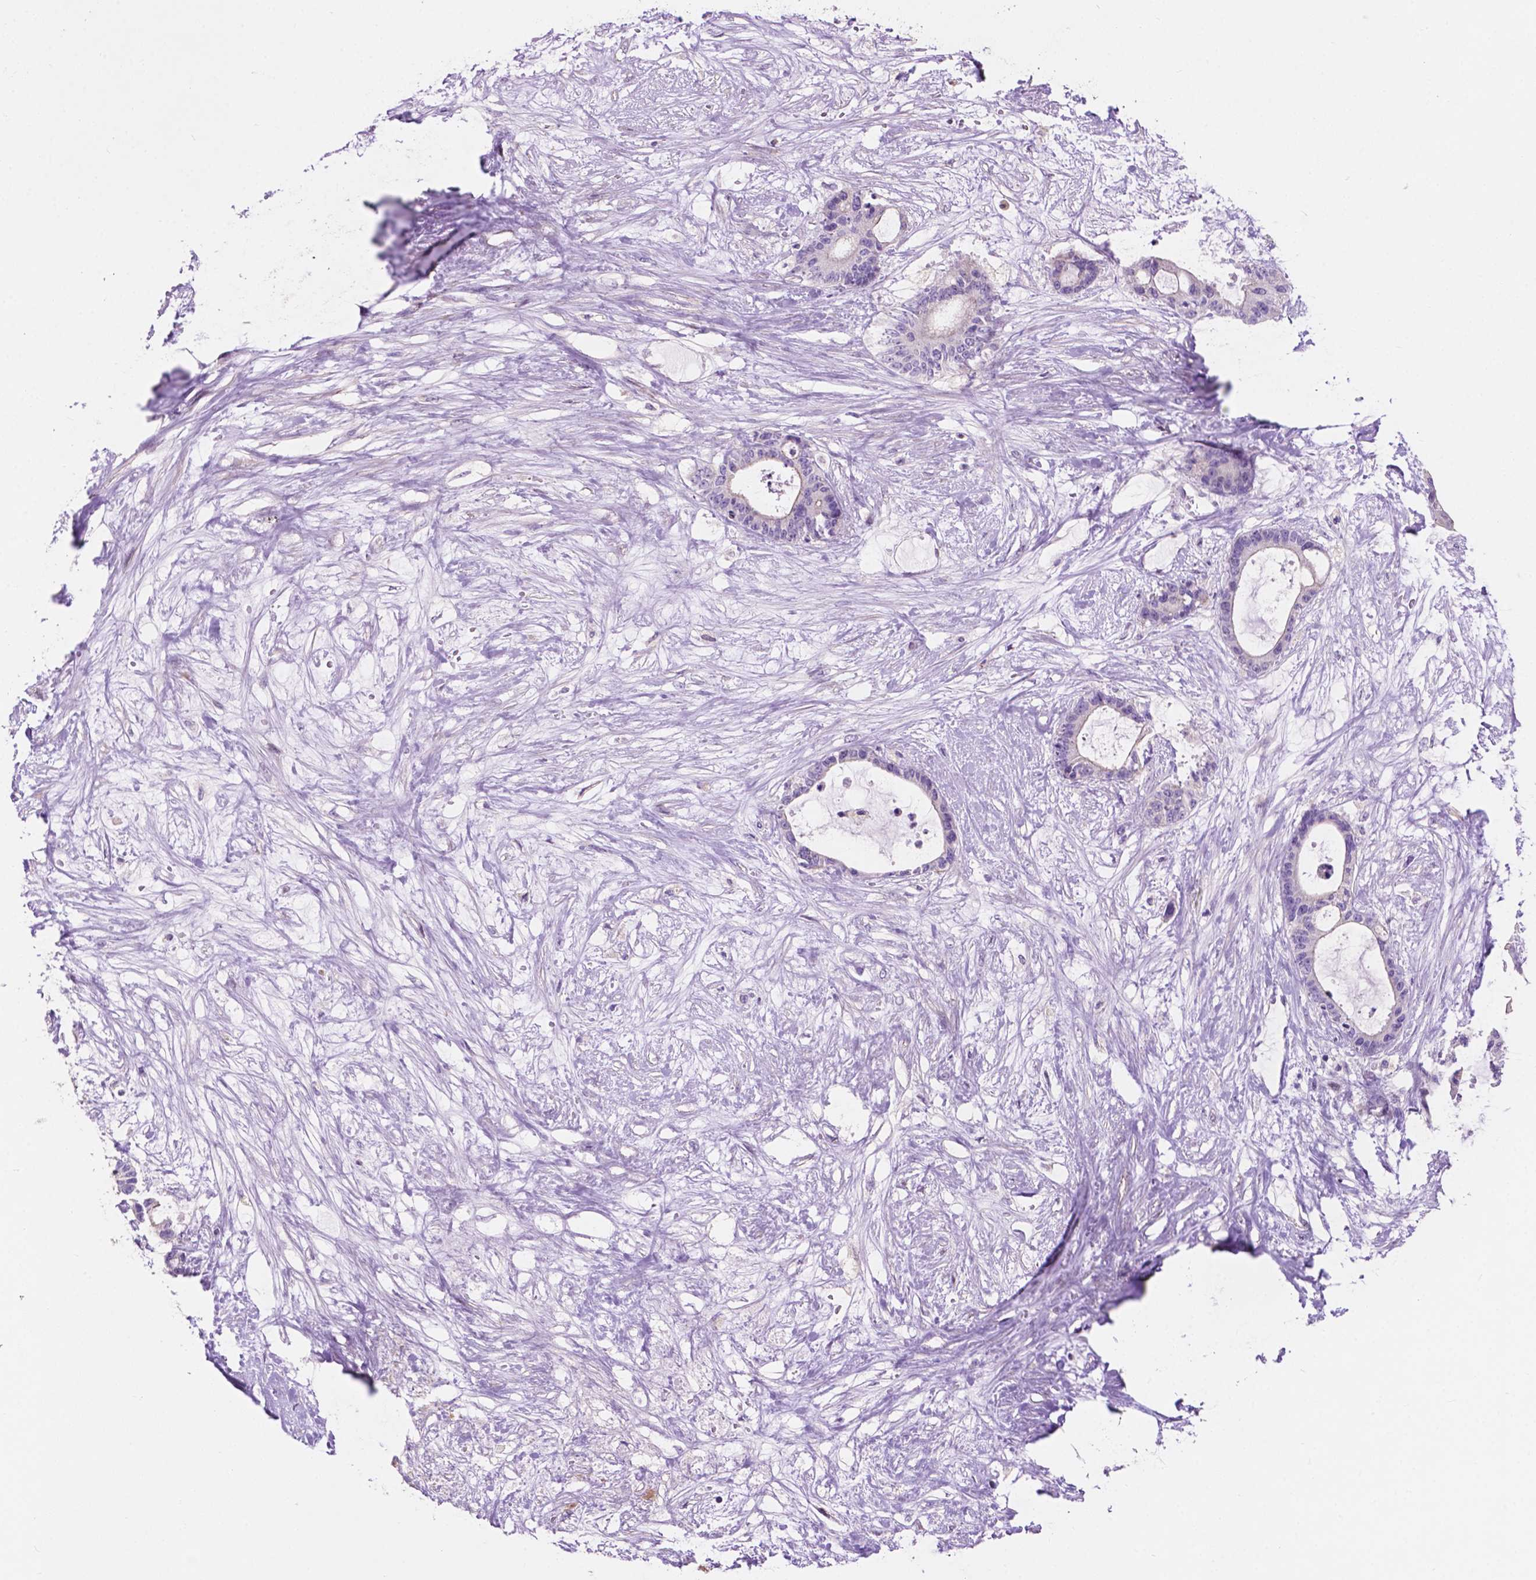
{"staining": {"intensity": "negative", "quantity": "none", "location": "none"}, "tissue": "liver cancer", "cell_type": "Tumor cells", "image_type": "cancer", "snomed": [{"axis": "morphology", "description": "Normal tissue, NOS"}, {"axis": "morphology", "description": "Cholangiocarcinoma"}, {"axis": "topography", "description": "Liver"}, {"axis": "topography", "description": "Peripheral nerve tissue"}], "caption": "A histopathology image of liver cholangiocarcinoma stained for a protein exhibits no brown staining in tumor cells.", "gene": "CLDN17", "patient": {"sex": "female", "age": 73}}